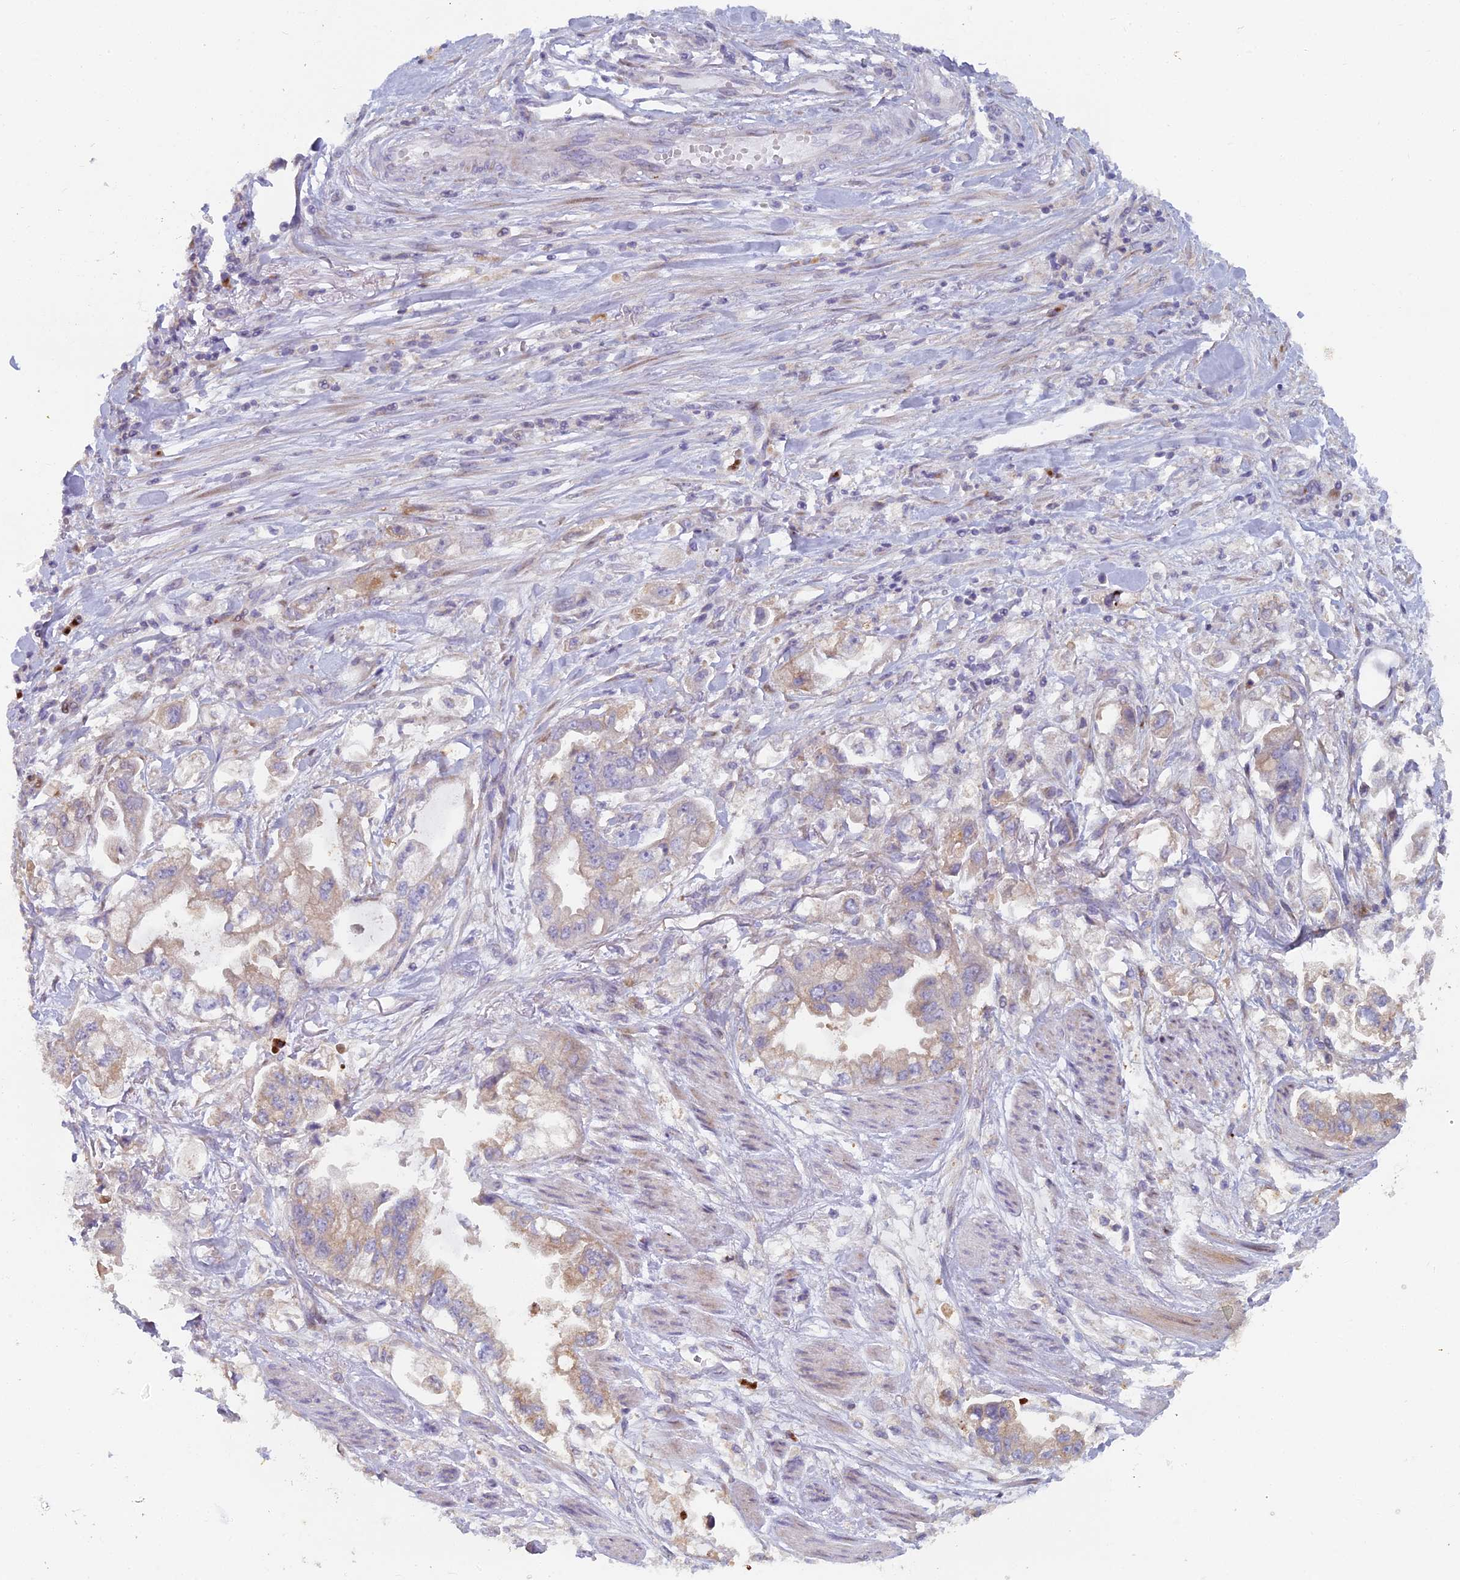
{"staining": {"intensity": "moderate", "quantity": "25%-75%", "location": "cytoplasmic/membranous"}, "tissue": "stomach cancer", "cell_type": "Tumor cells", "image_type": "cancer", "snomed": [{"axis": "morphology", "description": "Adenocarcinoma, NOS"}, {"axis": "topography", "description": "Stomach"}], "caption": "A brown stain labels moderate cytoplasmic/membranous positivity of a protein in human adenocarcinoma (stomach) tumor cells.", "gene": "B9D2", "patient": {"sex": "male", "age": 62}}